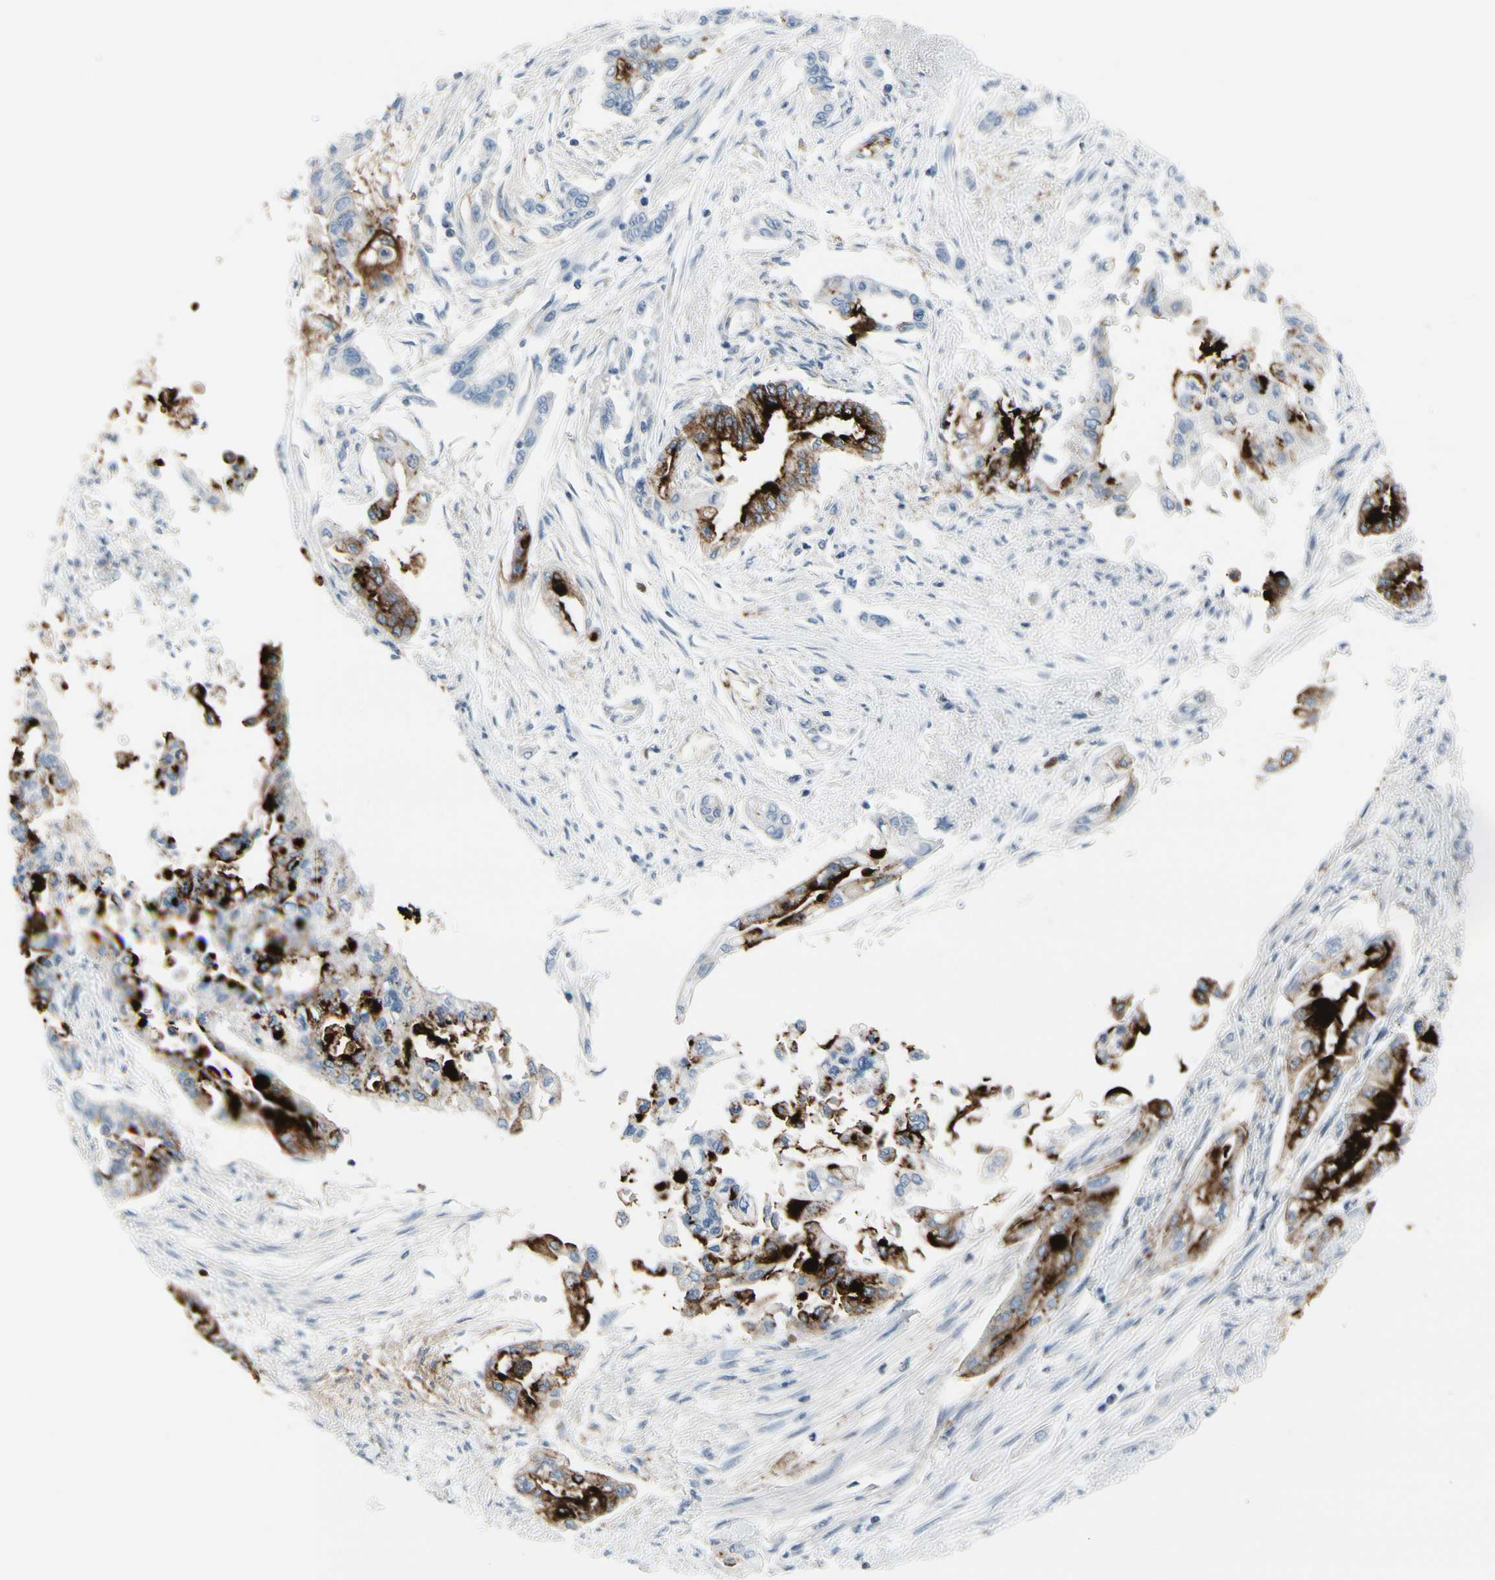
{"staining": {"intensity": "strong", "quantity": "25%-75%", "location": "cytoplasmic/membranous"}, "tissue": "pancreatic cancer", "cell_type": "Tumor cells", "image_type": "cancer", "snomed": [{"axis": "morphology", "description": "Normal tissue, NOS"}, {"axis": "topography", "description": "Pancreas"}], "caption": "Protein staining of pancreatic cancer tissue exhibits strong cytoplasmic/membranous staining in about 25%-75% of tumor cells. (DAB IHC with brightfield microscopy, high magnification).", "gene": "MUC5B", "patient": {"sex": "male", "age": 42}}